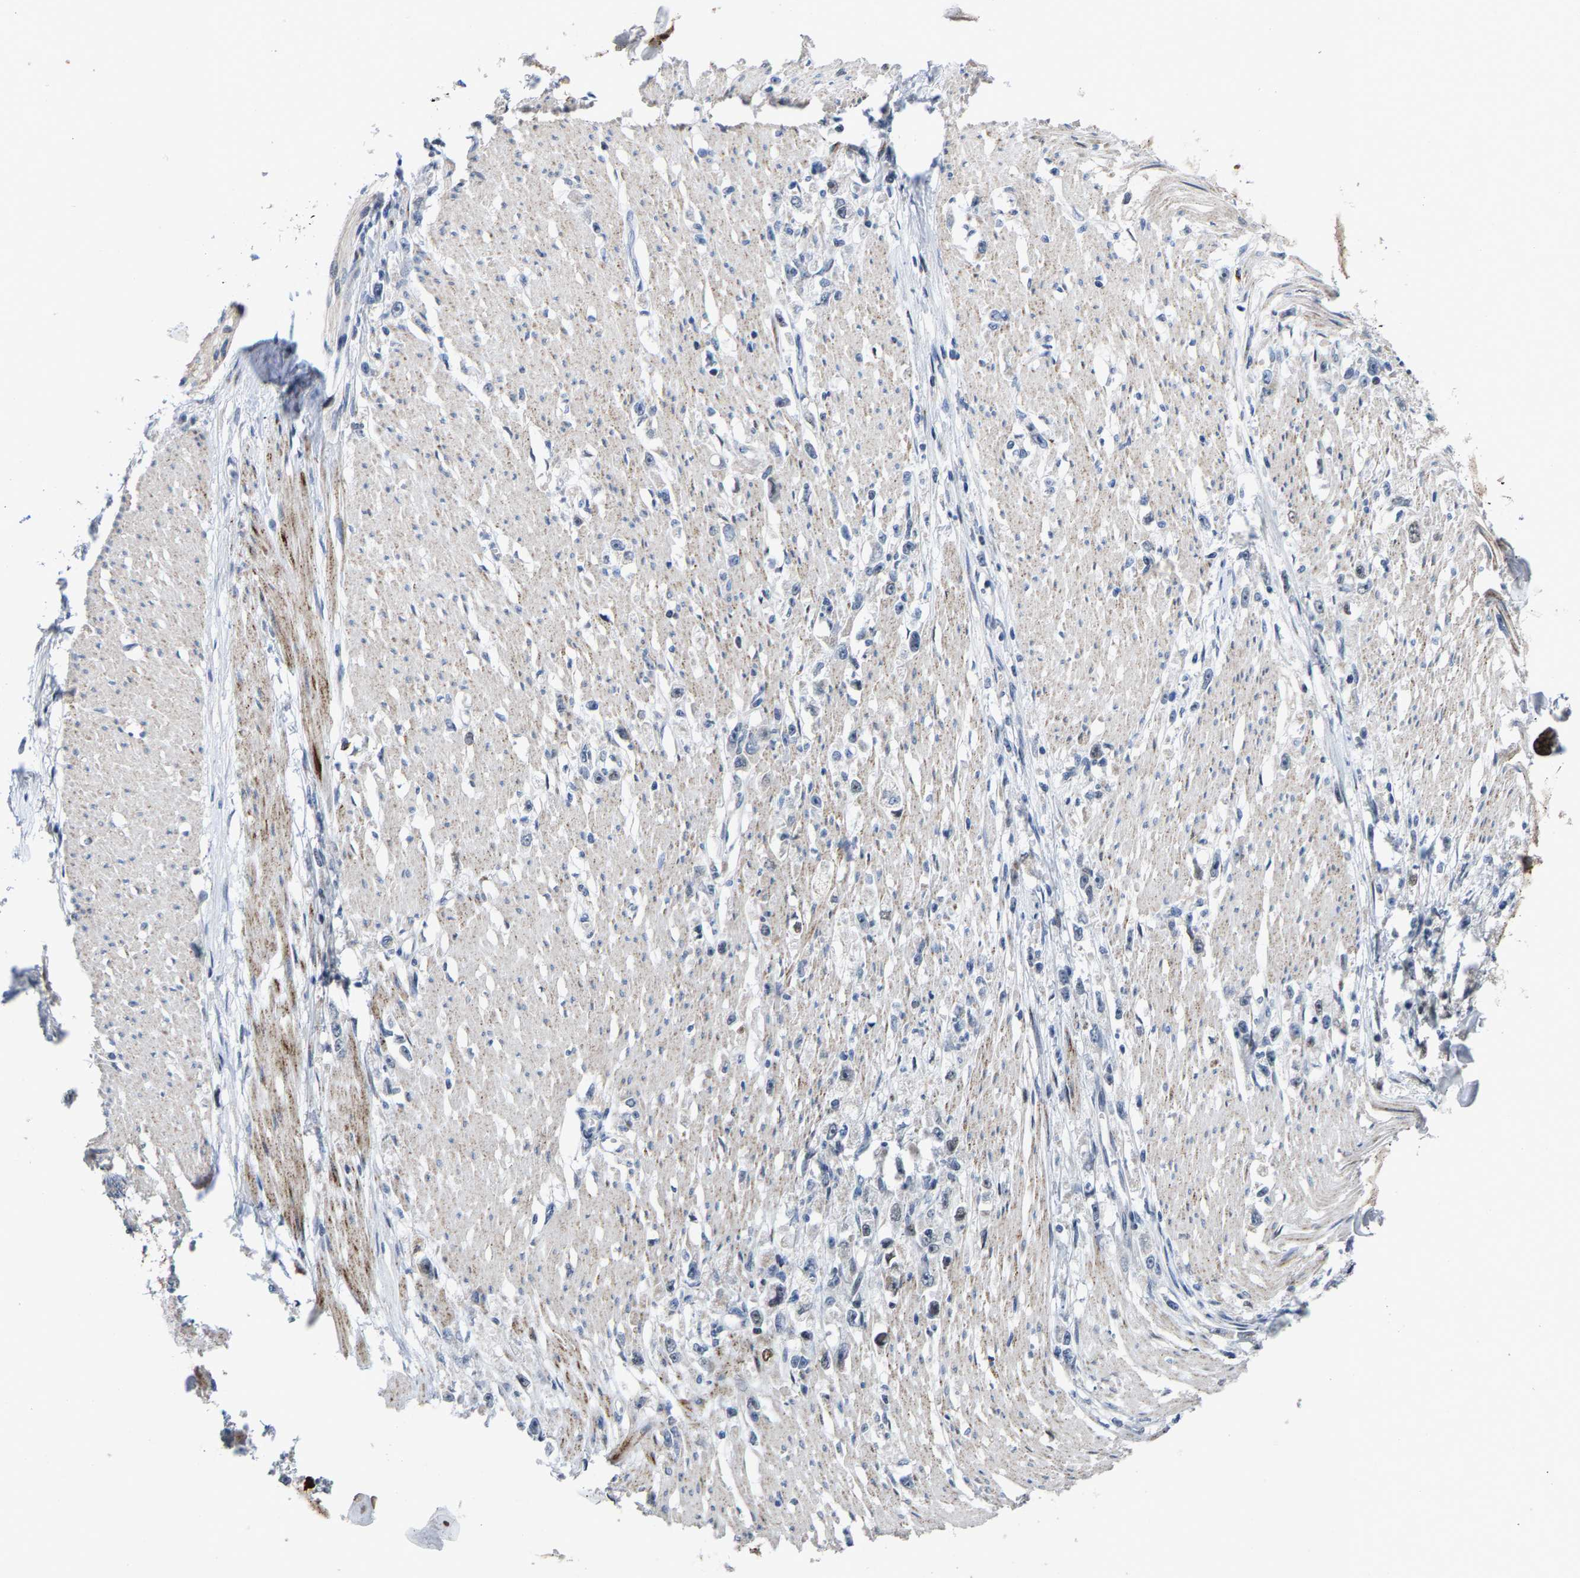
{"staining": {"intensity": "negative", "quantity": "none", "location": "none"}, "tissue": "stomach cancer", "cell_type": "Tumor cells", "image_type": "cancer", "snomed": [{"axis": "morphology", "description": "Adenocarcinoma, NOS"}, {"axis": "topography", "description": "Stomach"}], "caption": "IHC photomicrograph of neoplastic tissue: stomach adenocarcinoma stained with DAB (3,3'-diaminobenzidine) reveals no significant protein positivity in tumor cells. The staining was performed using DAB to visualize the protein expression in brown, while the nuclei were stained in blue with hematoxylin (Magnification: 20x).", "gene": "TDRKH", "patient": {"sex": "female", "age": 59}}